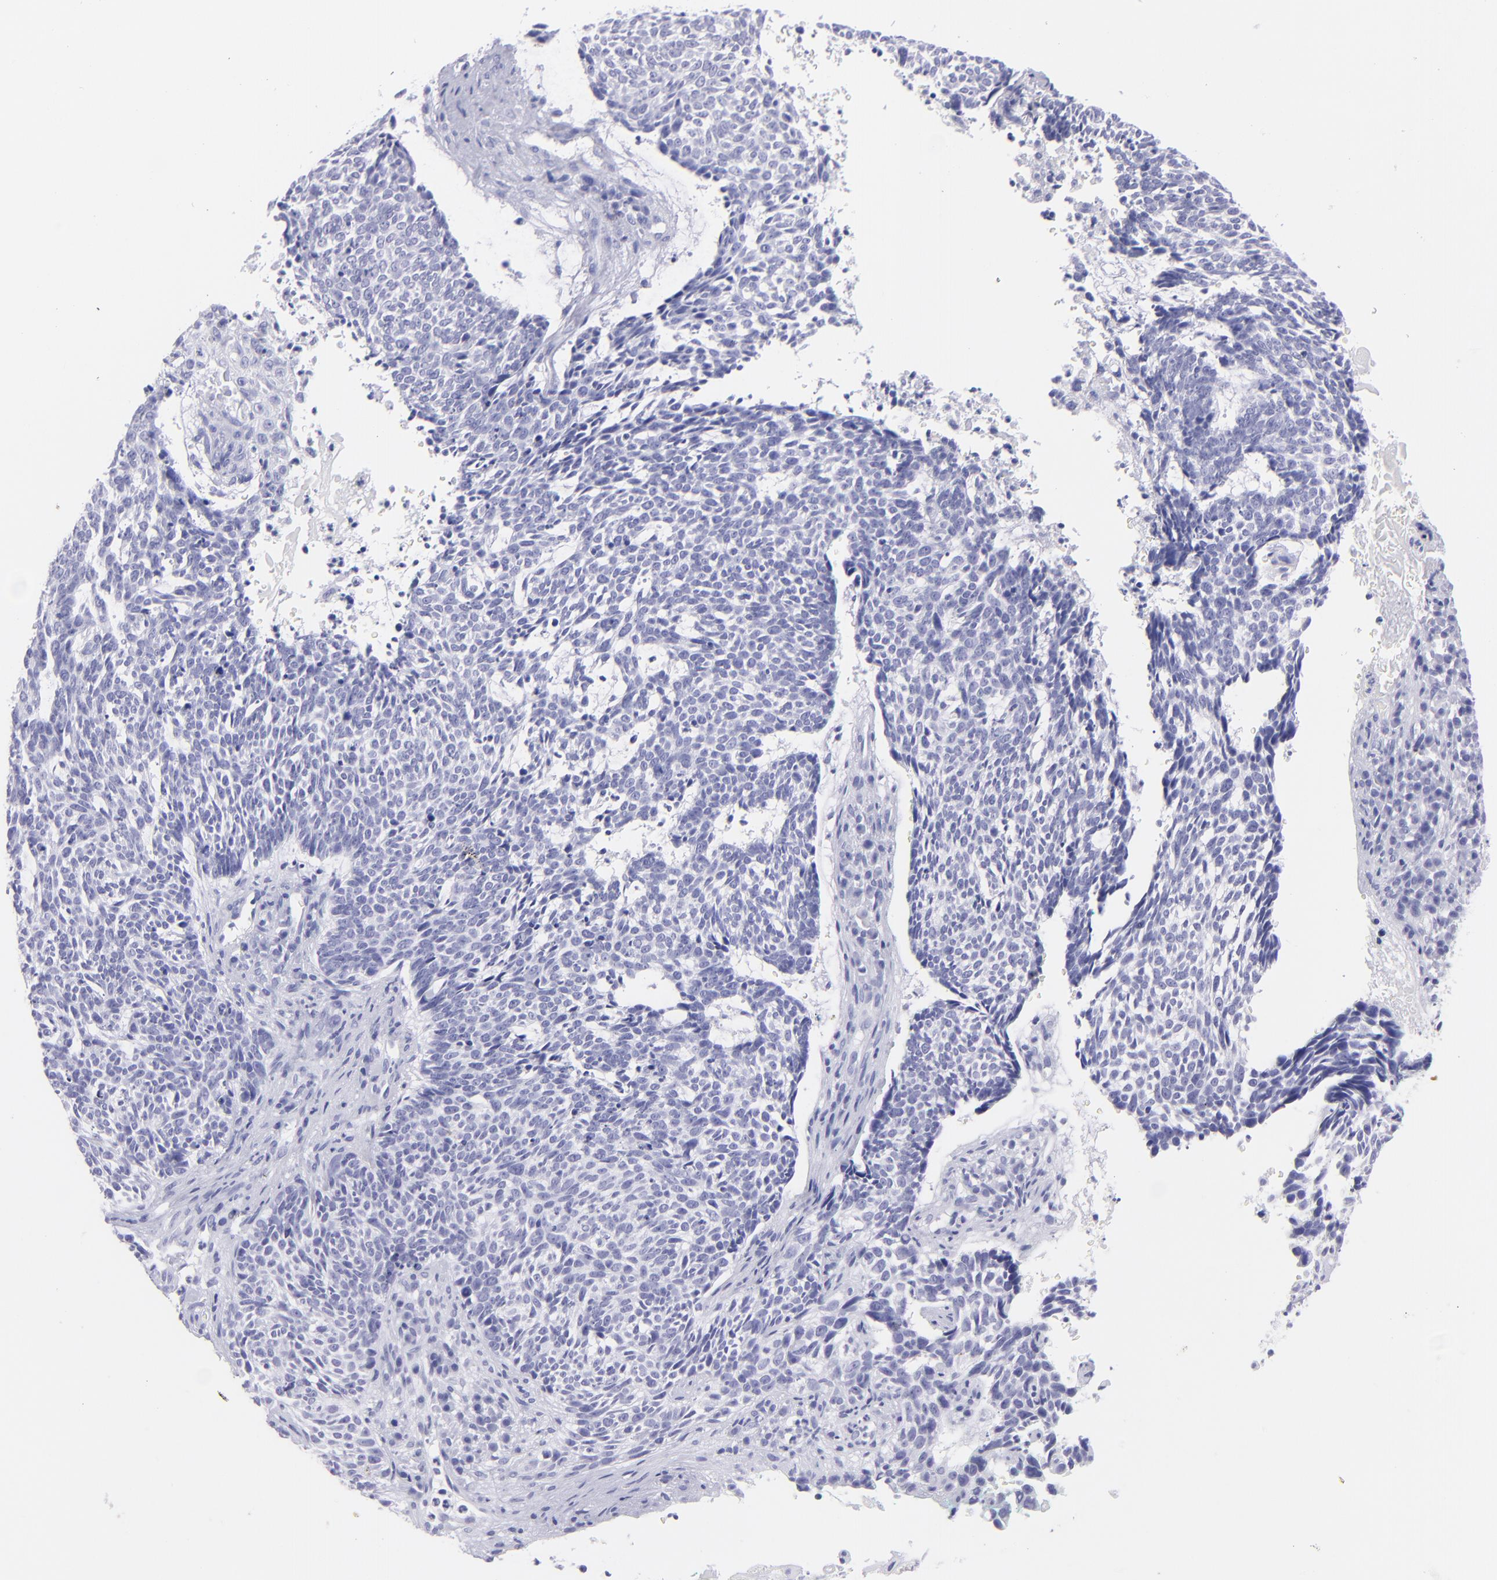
{"staining": {"intensity": "negative", "quantity": "none", "location": "none"}, "tissue": "skin cancer", "cell_type": "Tumor cells", "image_type": "cancer", "snomed": [{"axis": "morphology", "description": "Basal cell carcinoma"}, {"axis": "topography", "description": "Skin"}], "caption": "Immunohistochemical staining of skin cancer demonstrates no significant staining in tumor cells. The staining was performed using DAB to visualize the protein expression in brown, while the nuclei were stained in blue with hematoxylin (Magnification: 20x).", "gene": "PIP", "patient": {"sex": "female", "age": 89}}